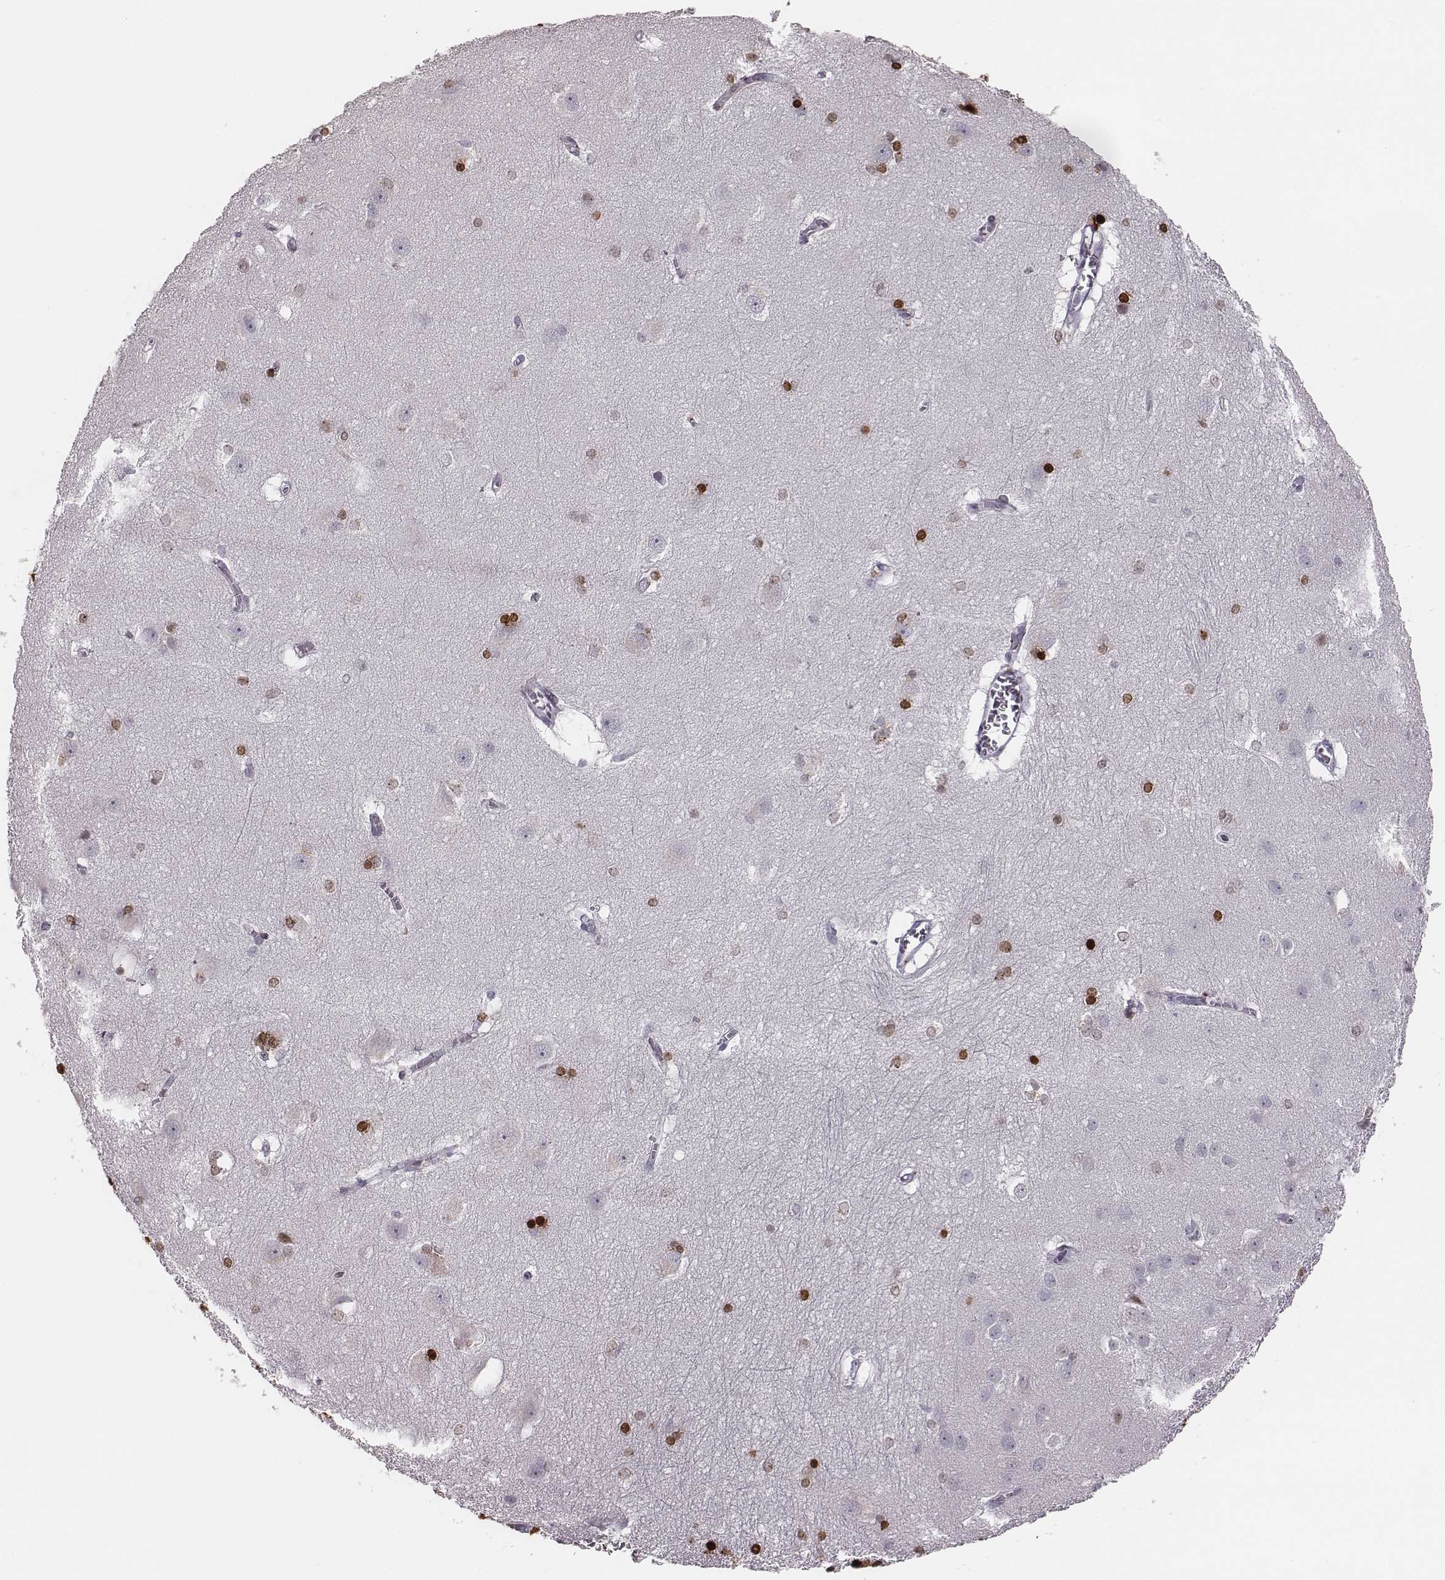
{"staining": {"intensity": "moderate", "quantity": "25%-75%", "location": "nuclear"}, "tissue": "hippocampus", "cell_type": "Glial cells", "image_type": "normal", "snomed": [{"axis": "morphology", "description": "Normal tissue, NOS"}, {"axis": "topography", "description": "Cerebral cortex"}, {"axis": "topography", "description": "Hippocampus"}], "caption": "High-power microscopy captured an immunohistochemistry image of normal hippocampus, revealing moderate nuclear expression in approximately 25%-75% of glial cells.", "gene": "NDC1", "patient": {"sex": "female", "age": 19}}